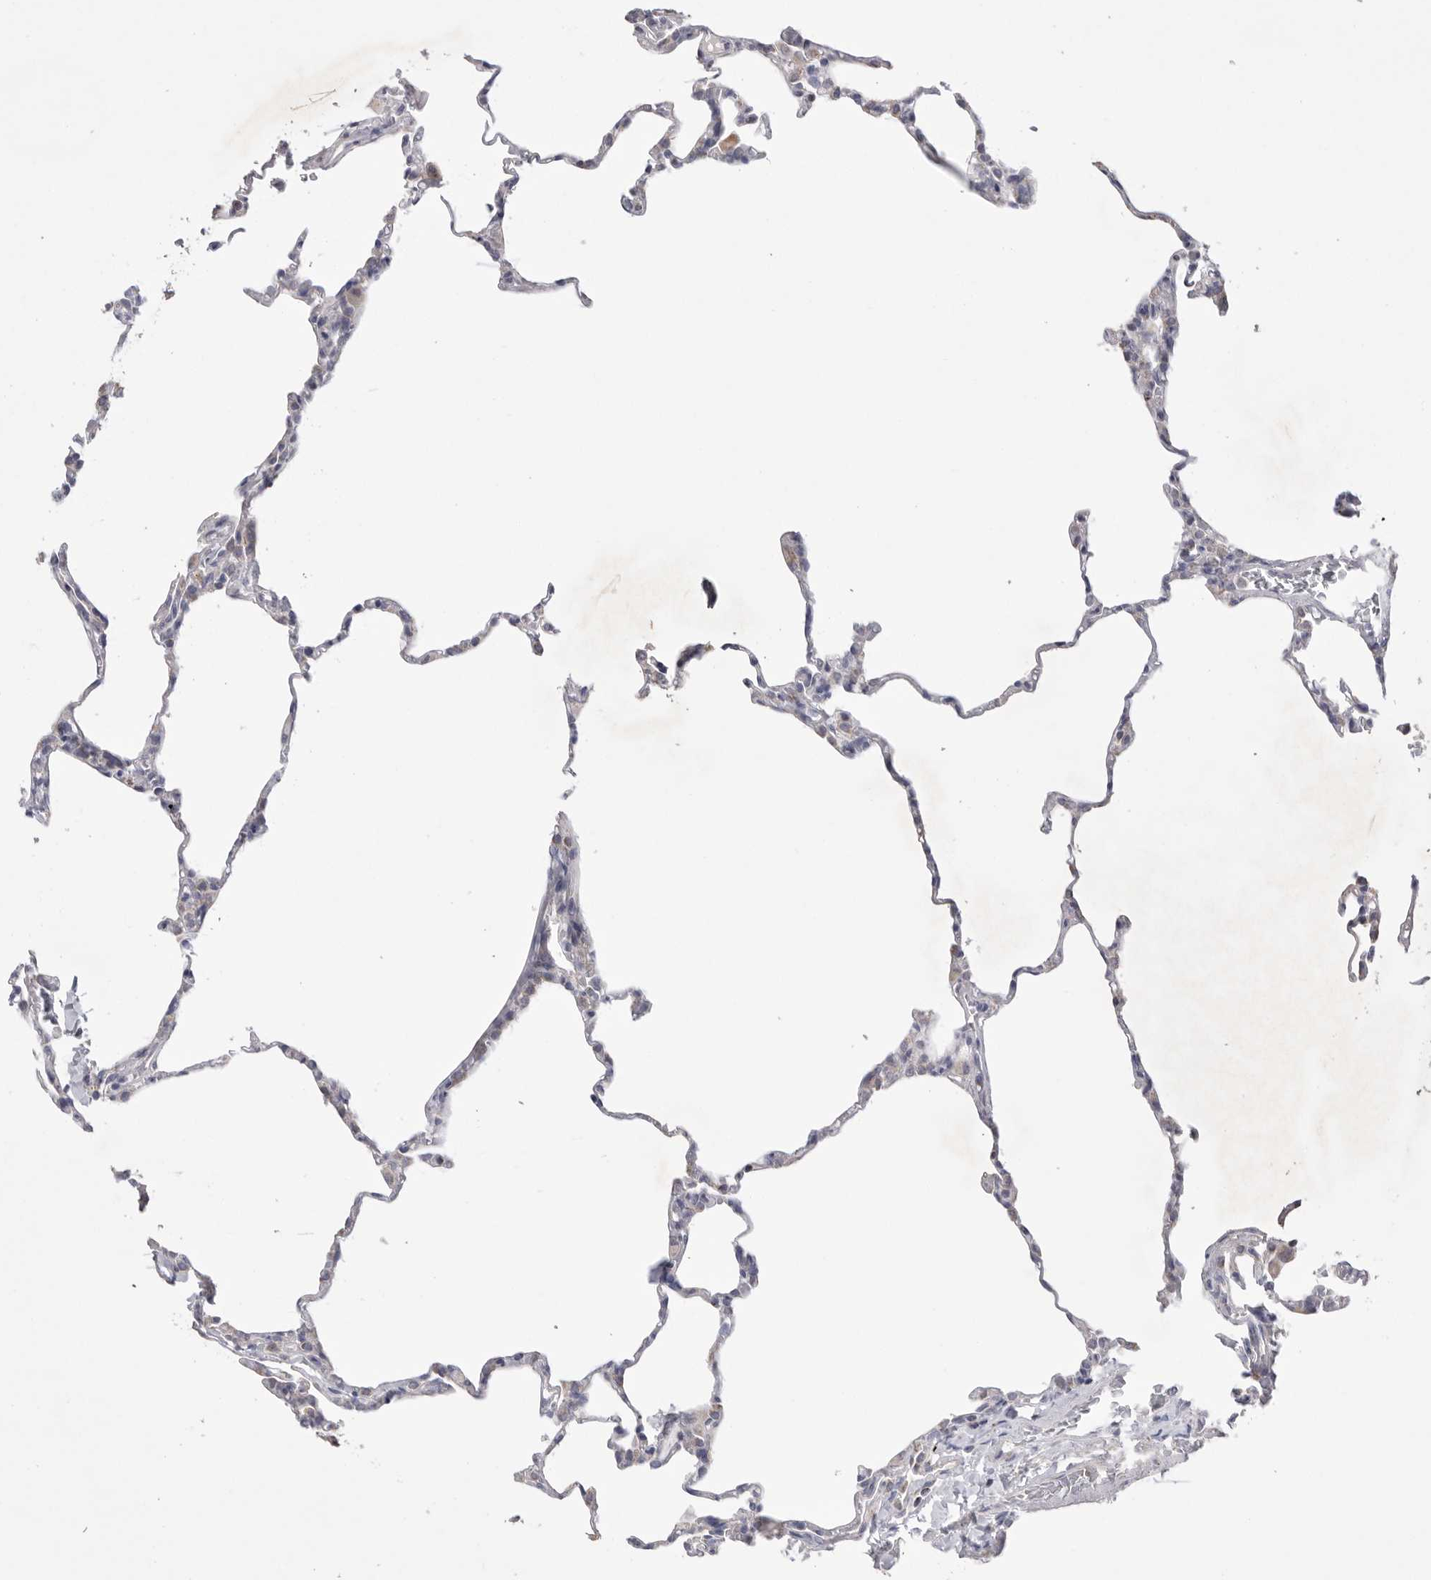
{"staining": {"intensity": "weak", "quantity": "<25%", "location": "cytoplasmic/membranous"}, "tissue": "lung", "cell_type": "Alveolar cells", "image_type": "normal", "snomed": [{"axis": "morphology", "description": "Normal tissue, NOS"}, {"axis": "topography", "description": "Lung"}], "caption": "A photomicrograph of lung stained for a protein displays no brown staining in alveolar cells.", "gene": "VDAC3", "patient": {"sex": "male", "age": 20}}